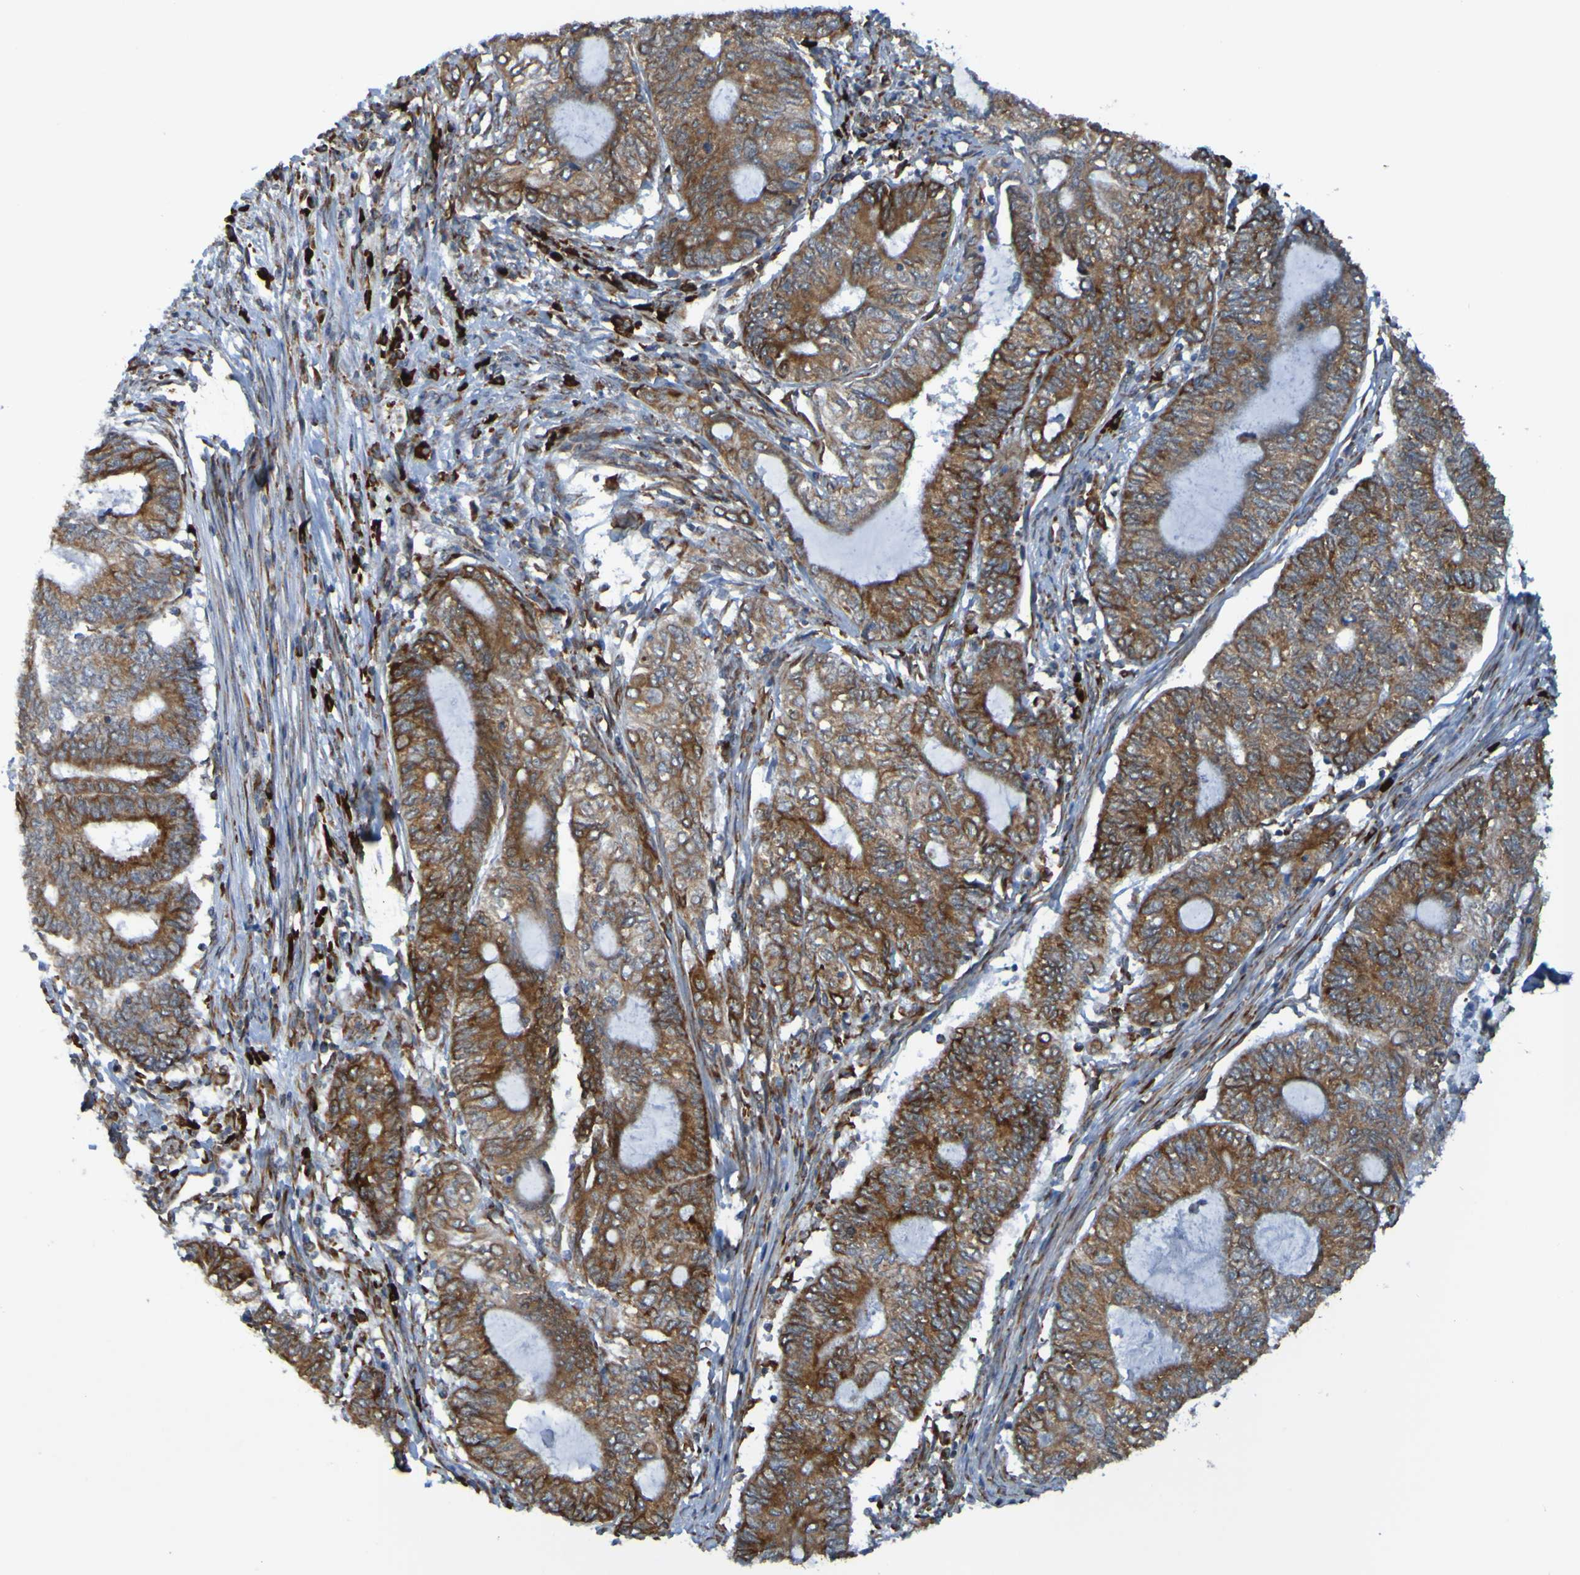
{"staining": {"intensity": "moderate", "quantity": "25%-75%", "location": "cytoplasmic/membranous"}, "tissue": "endometrial cancer", "cell_type": "Tumor cells", "image_type": "cancer", "snomed": [{"axis": "morphology", "description": "Adenocarcinoma, NOS"}, {"axis": "topography", "description": "Uterus"}, {"axis": "topography", "description": "Endometrium"}], "caption": "The photomicrograph shows immunohistochemical staining of endometrial cancer. There is moderate cytoplasmic/membranous staining is appreciated in about 25%-75% of tumor cells. The protein is stained brown, and the nuclei are stained in blue (DAB IHC with brightfield microscopy, high magnification).", "gene": "SSR1", "patient": {"sex": "female", "age": 70}}